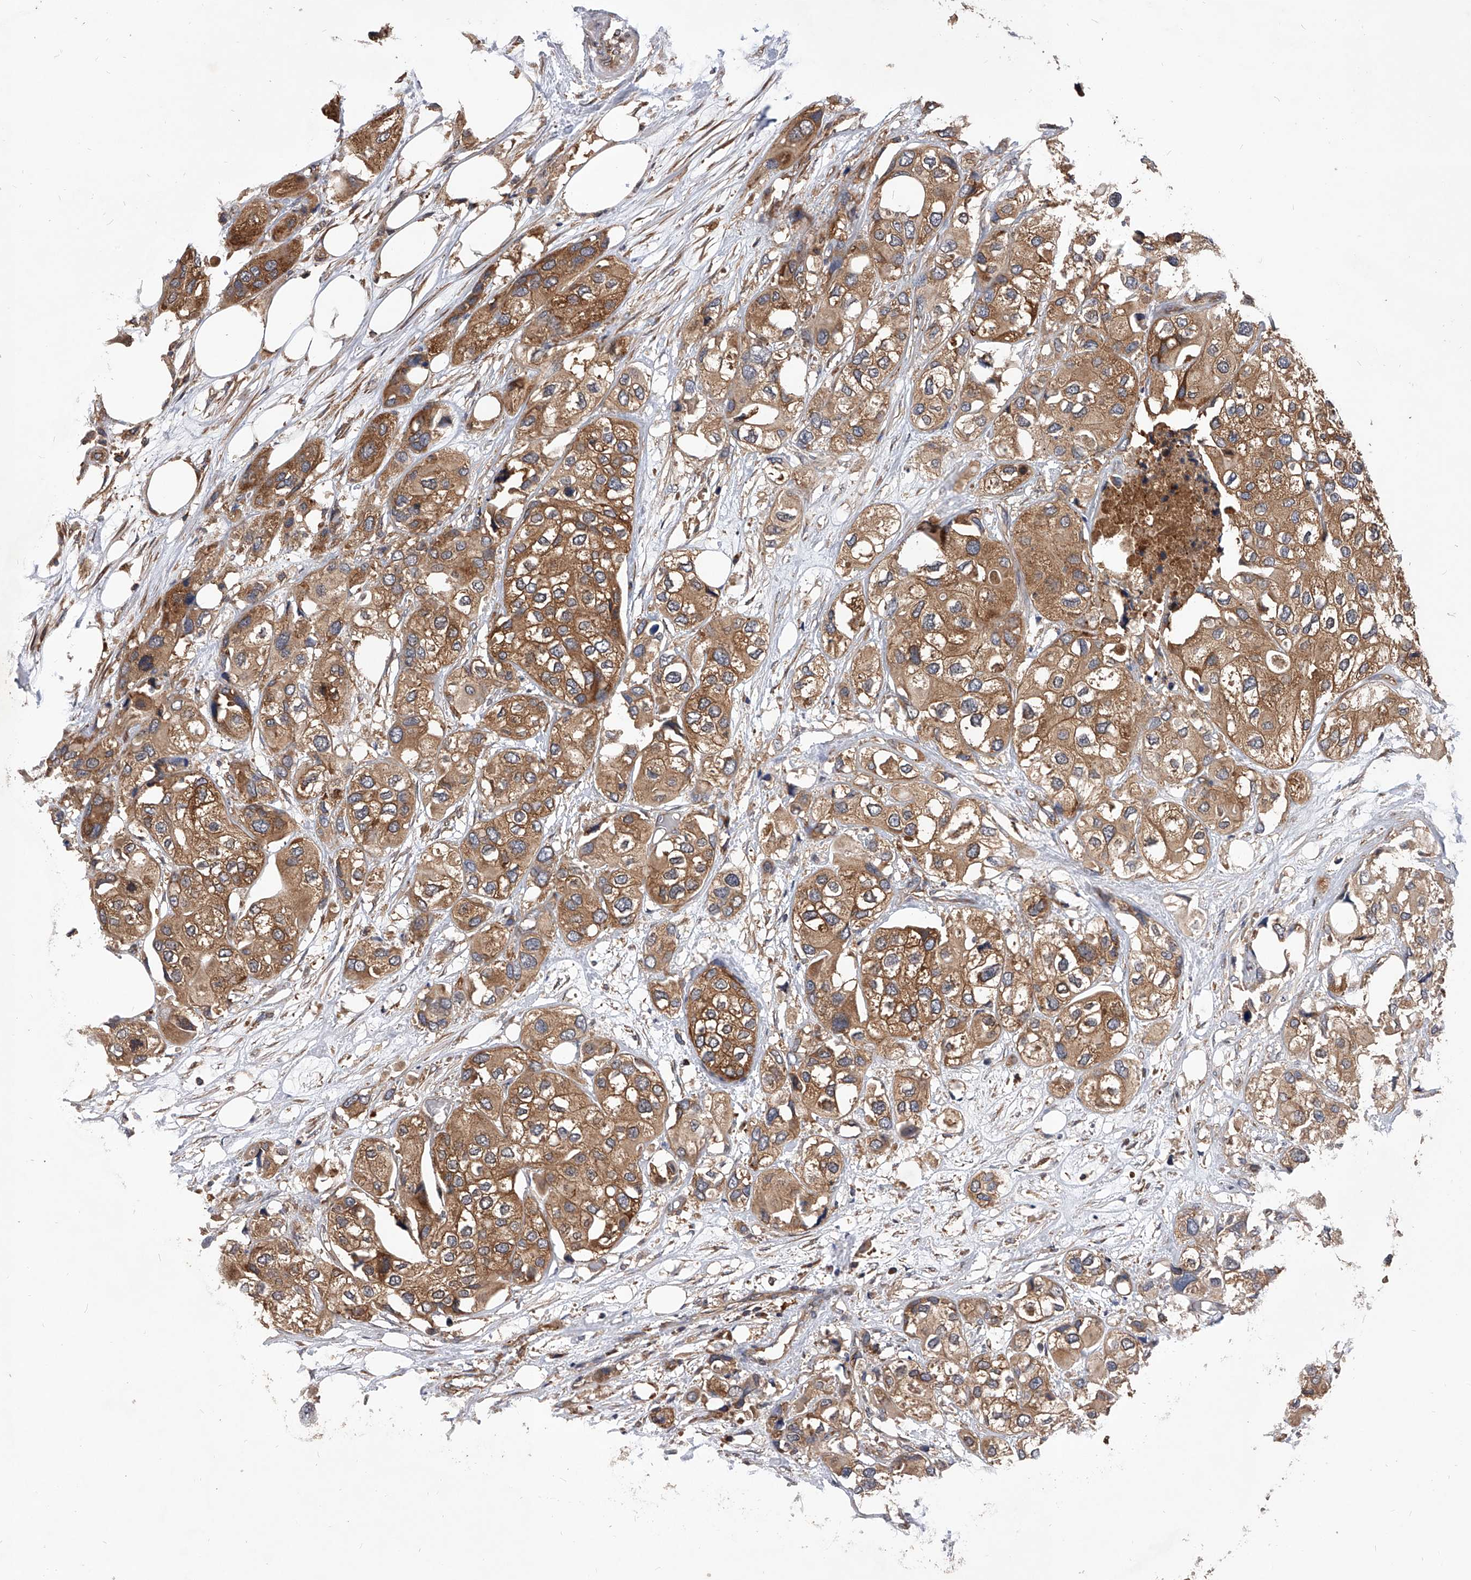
{"staining": {"intensity": "moderate", "quantity": ">75%", "location": "cytoplasmic/membranous"}, "tissue": "urothelial cancer", "cell_type": "Tumor cells", "image_type": "cancer", "snomed": [{"axis": "morphology", "description": "Urothelial carcinoma, High grade"}, {"axis": "topography", "description": "Urinary bladder"}], "caption": "Immunohistochemistry (IHC) of human high-grade urothelial carcinoma reveals medium levels of moderate cytoplasmic/membranous positivity in approximately >75% of tumor cells.", "gene": "CFAP410", "patient": {"sex": "male", "age": 64}}